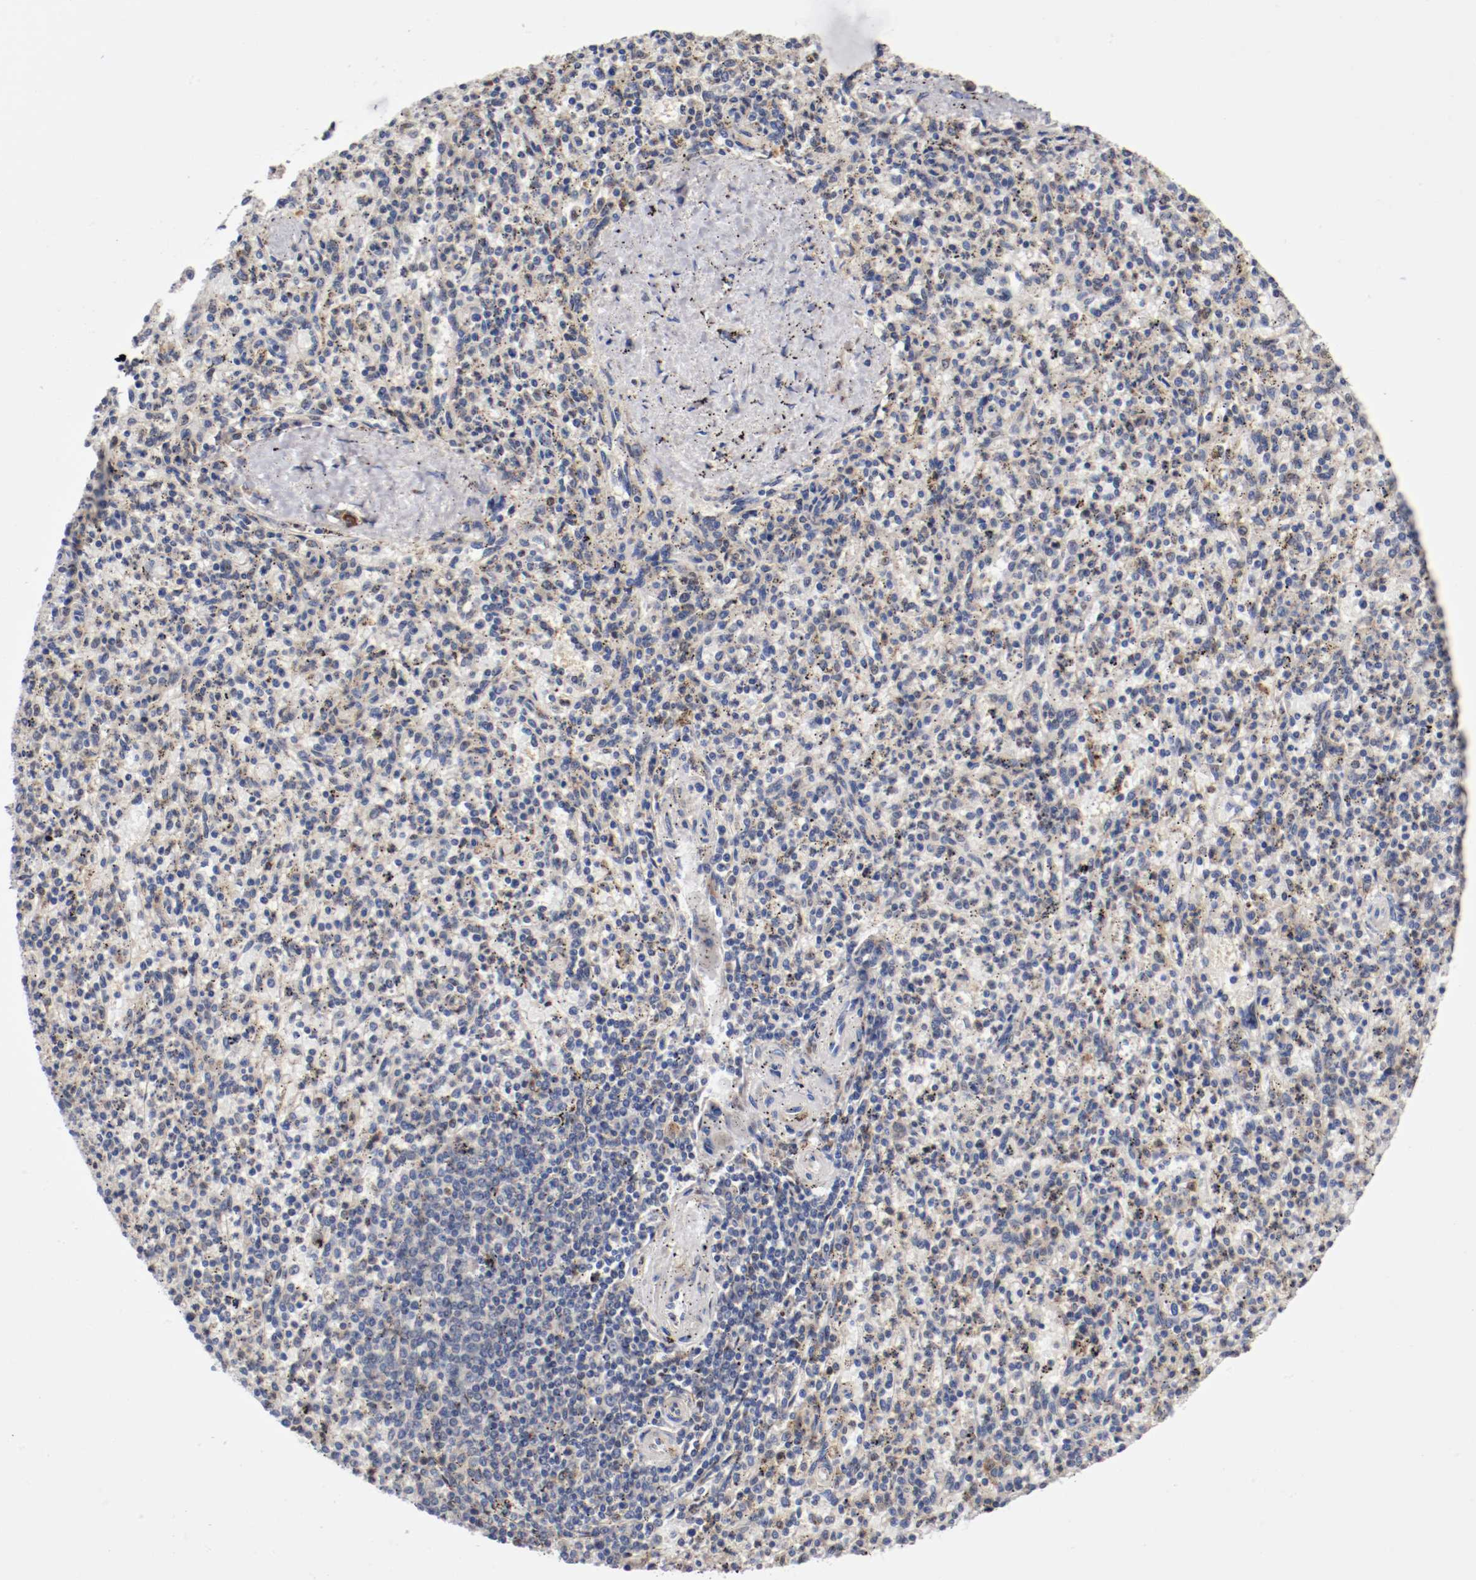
{"staining": {"intensity": "negative", "quantity": "none", "location": "none"}, "tissue": "spleen", "cell_type": "Cells in red pulp", "image_type": "normal", "snomed": [{"axis": "morphology", "description": "Normal tissue, NOS"}, {"axis": "topography", "description": "Spleen"}], "caption": "The histopathology image exhibits no staining of cells in red pulp in normal spleen. Nuclei are stained in blue.", "gene": "TNFSF12", "patient": {"sex": "male", "age": 72}}